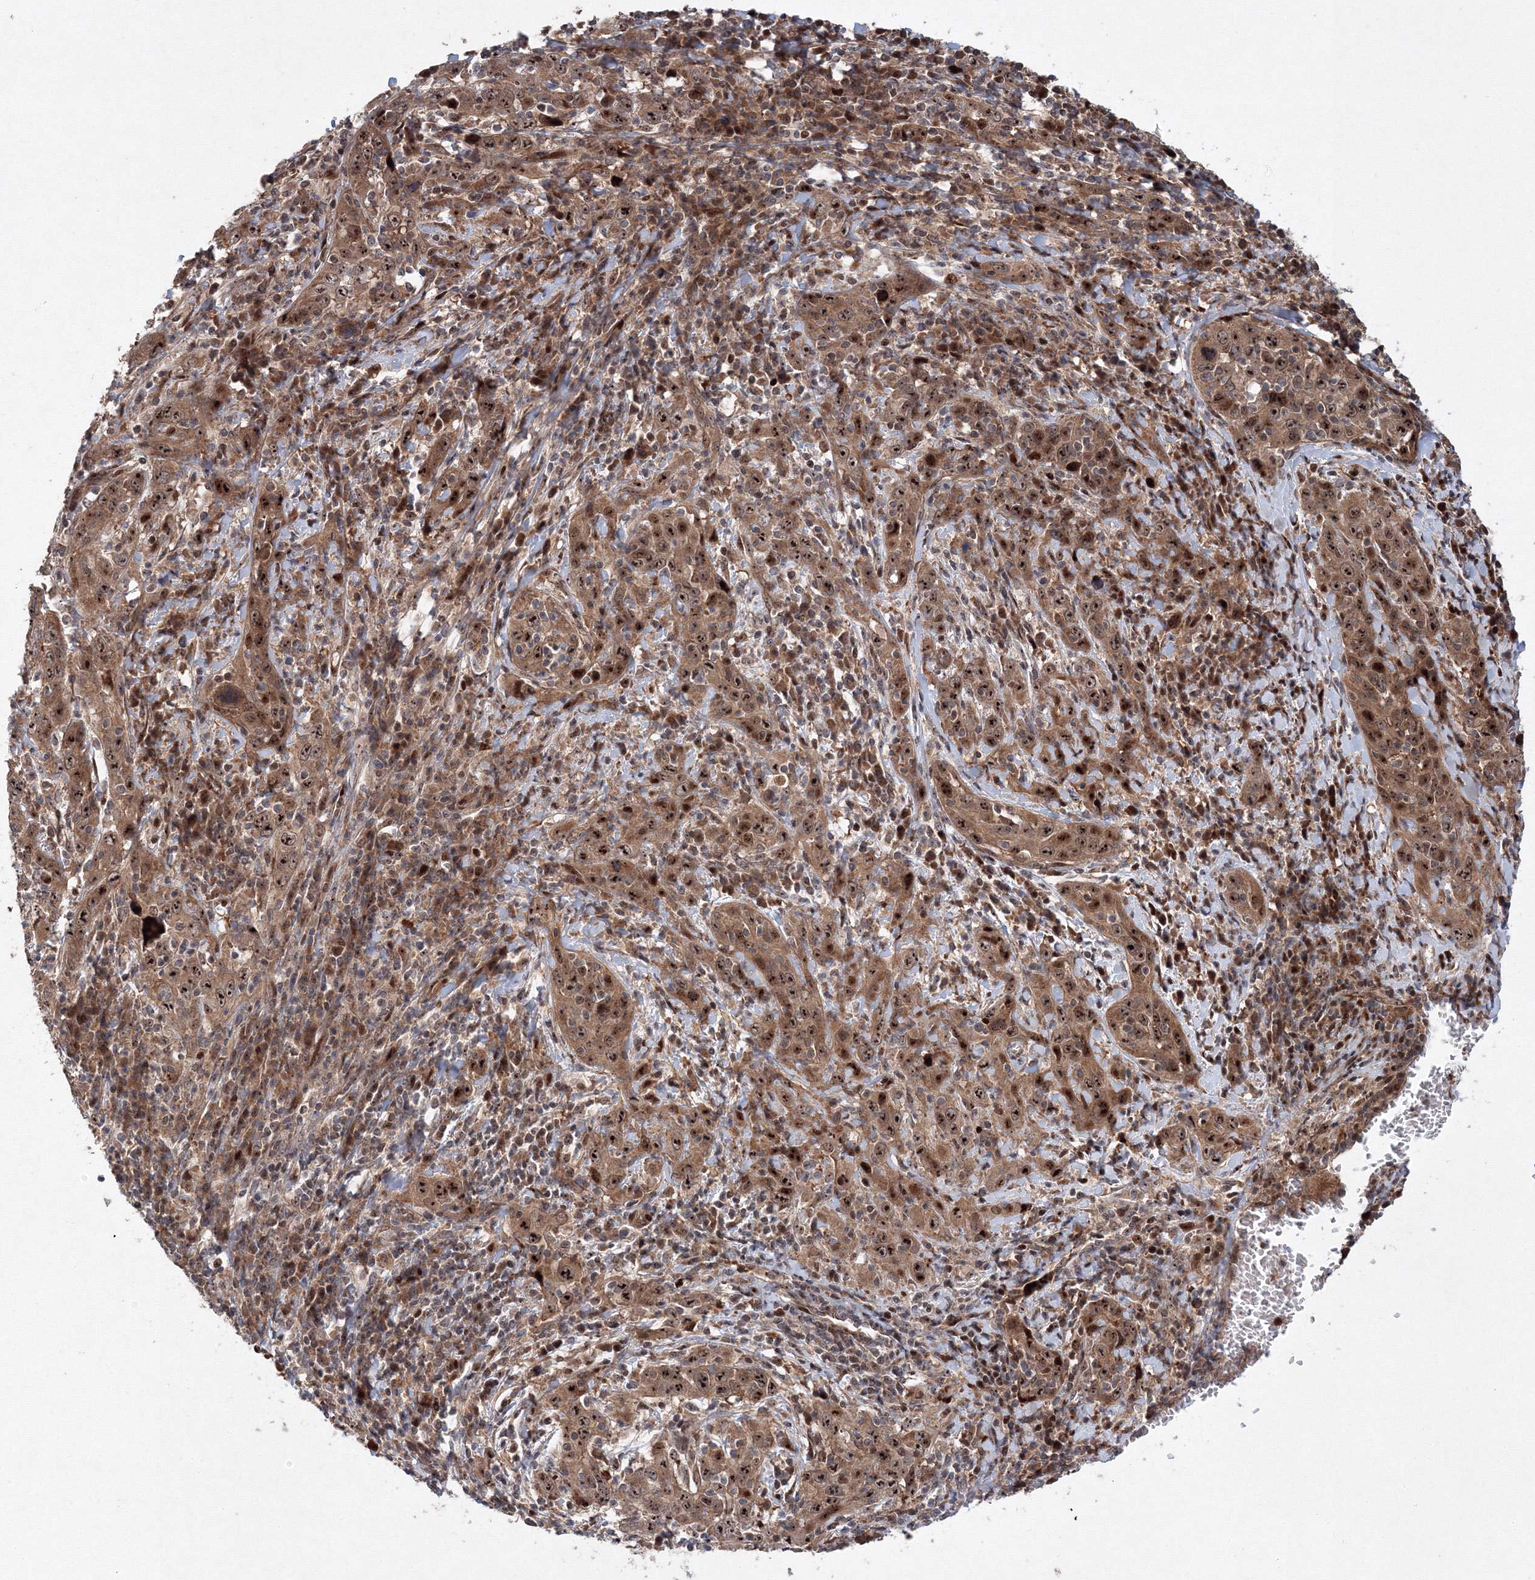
{"staining": {"intensity": "strong", "quantity": ">75%", "location": "cytoplasmic/membranous,nuclear"}, "tissue": "cervical cancer", "cell_type": "Tumor cells", "image_type": "cancer", "snomed": [{"axis": "morphology", "description": "Squamous cell carcinoma, NOS"}, {"axis": "topography", "description": "Cervix"}], "caption": "Immunohistochemistry (IHC) image of neoplastic tissue: human cervical squamous cell carcinoma stained using immunohistochemistry exhibits high levels of strong protein expression localized specifically in the cytoplasmic/membranous and nuclear of tumor cells, appearing as a cytoplasmic/membranous and nuclear brown color.", "gene": "ANKAR", "patient": {"sex": "female", "age": 46}}